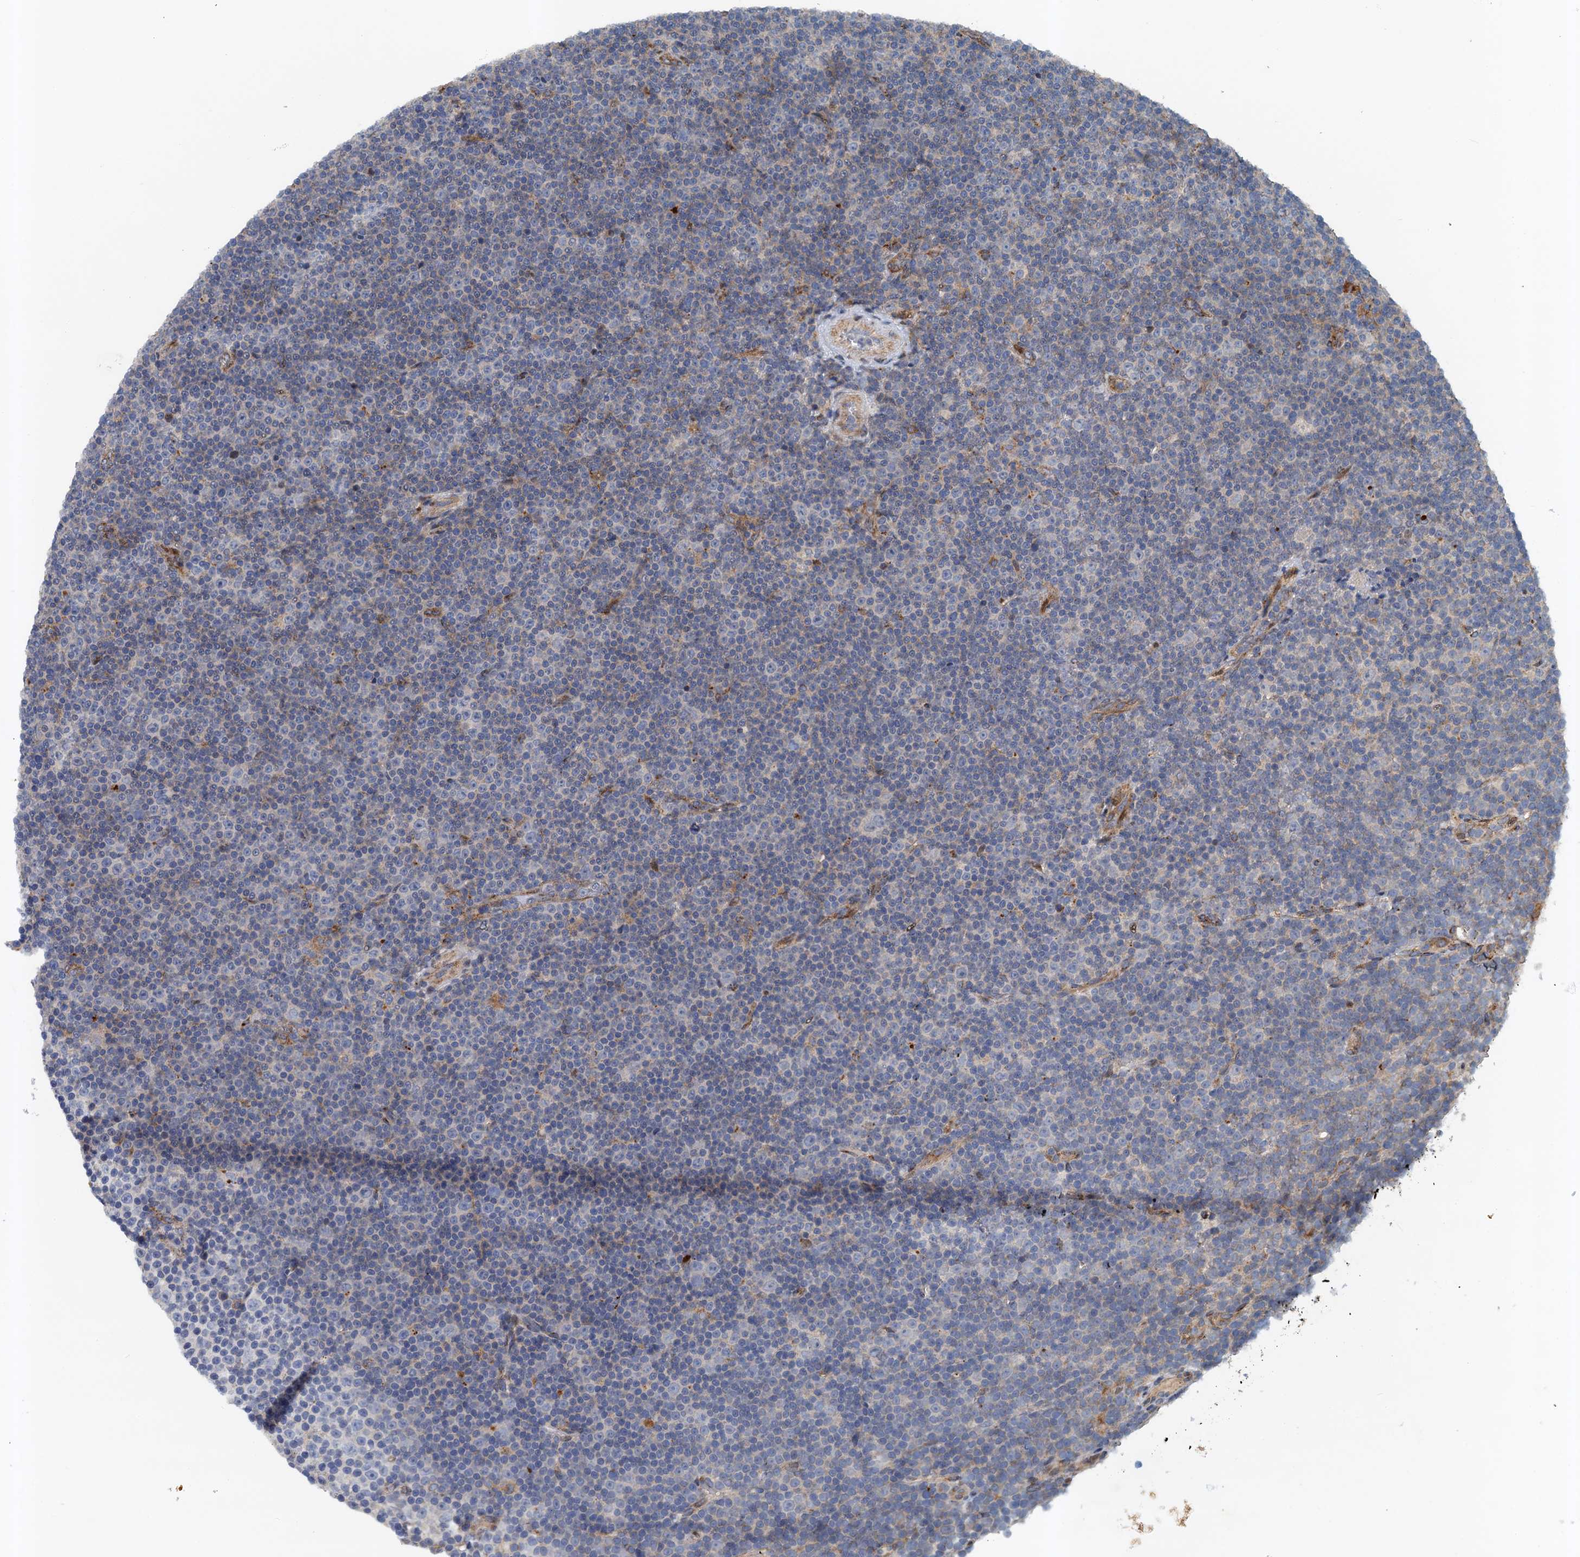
{"staining": {"intensity": "negative", "quantity": "none", "location": "none"}, "tissue": "lymphoma", "cell_type": "Tumor cells", "image_type": "cancer", "snomed": [{"axis": "morphology", "description": "Malignant lymphoma, non-Hodgkin's type, Low grade"}, {"axis": "topography", "description": "Lymph node"}], "caption": "DAB immunohistochemical staining of human low-grade malignant lymphoma, non-Hodgkin's type reveals no significant staining in tumor cells.", "gene": "NBEA", "patient": {"sex": "female", "age": 67}}